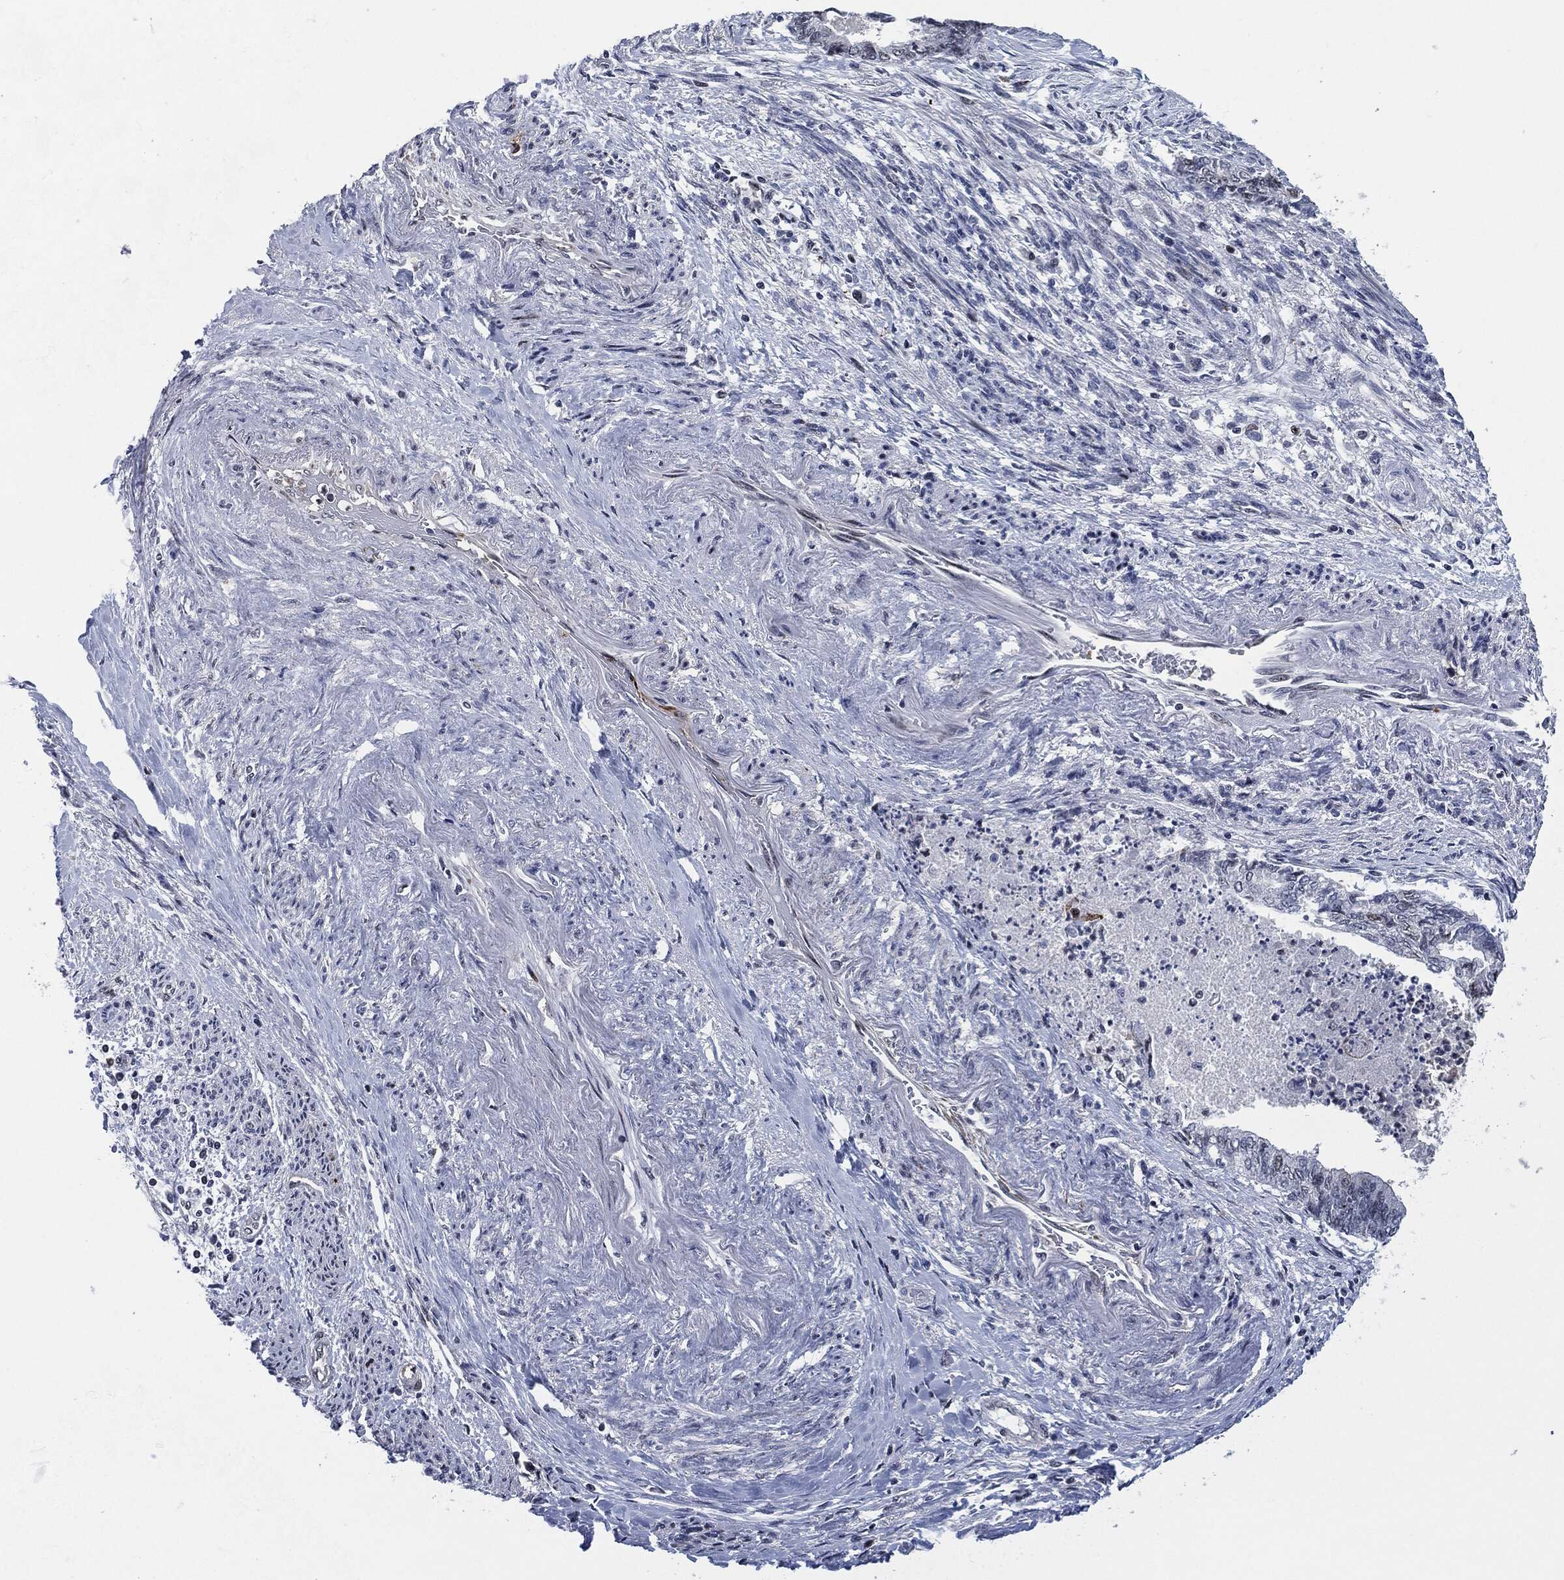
{"staining": {"intensity": "negative", "quantity": "none", "location": "none"}, "tissue": "endometrial cancer", "cell_type": "Tumor cells", "image_type": "cancer", "snomed": [{"axis": "morphology", "description": "Adenocarcinoma, NOS"}, {"axis": "topography", "description": "Endometrium"}], "caption": "Protein analysis of endometrial adenocarcinoma reveals no significant positivity in tumor cells.", "gene": "AKT2", "patient": {"sex": "female", "age": 65}}